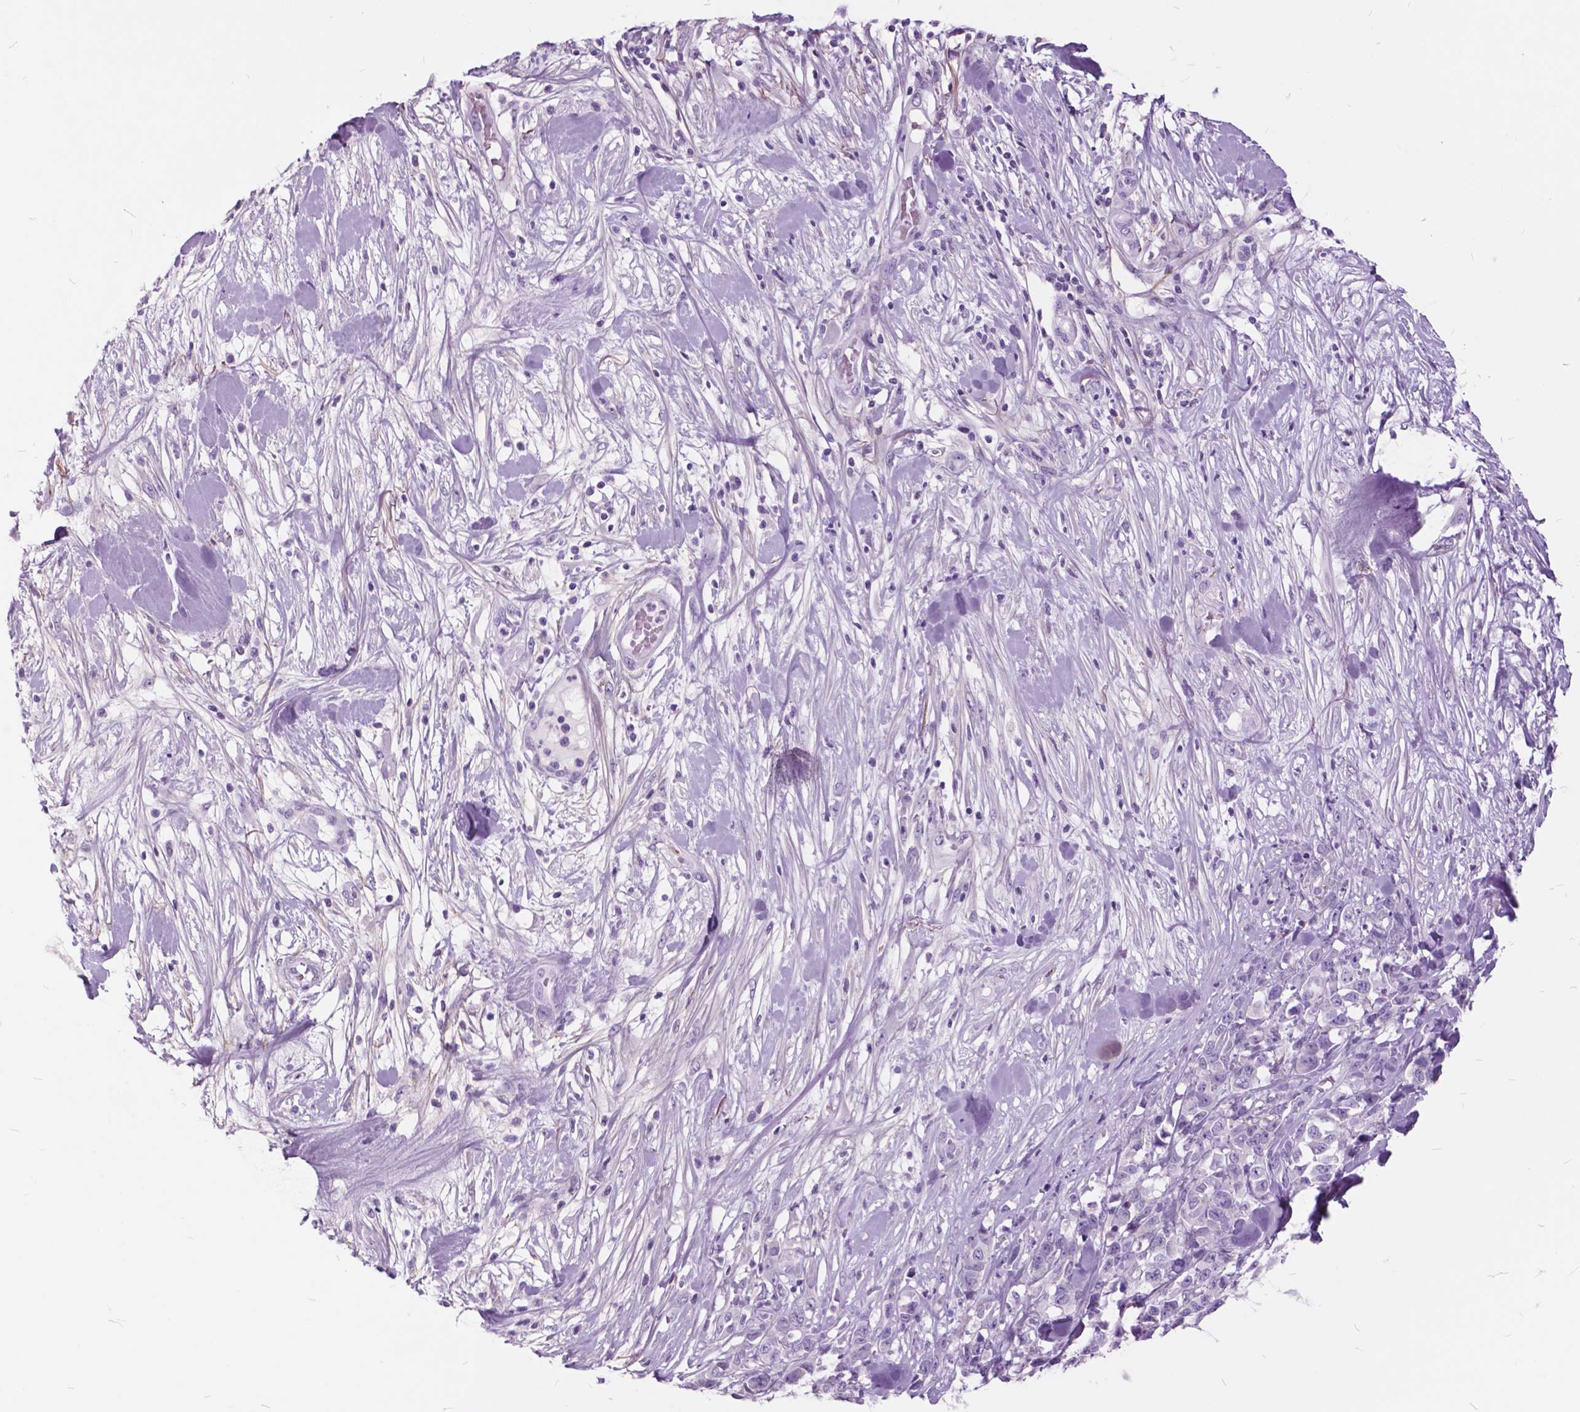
{"staining": {"intensity": "negative", "quantity": "none", "location": "none"}, "tissue": "melanoma", "cell_type": "Tumor cells", "image_type": "cancer", "snomed": [{"axis": "morphology", "description": "Malignant melanoma, Metastatic site"}, {"axis": "topography", "description": "Skin"}], "caption": "Malignant melanoma (metastatic site) was stained to show a protein in brown. There is no significant staining in tumor cells.", "gene": "GDF9", "patient": {"sex": "male", "age": 84}}